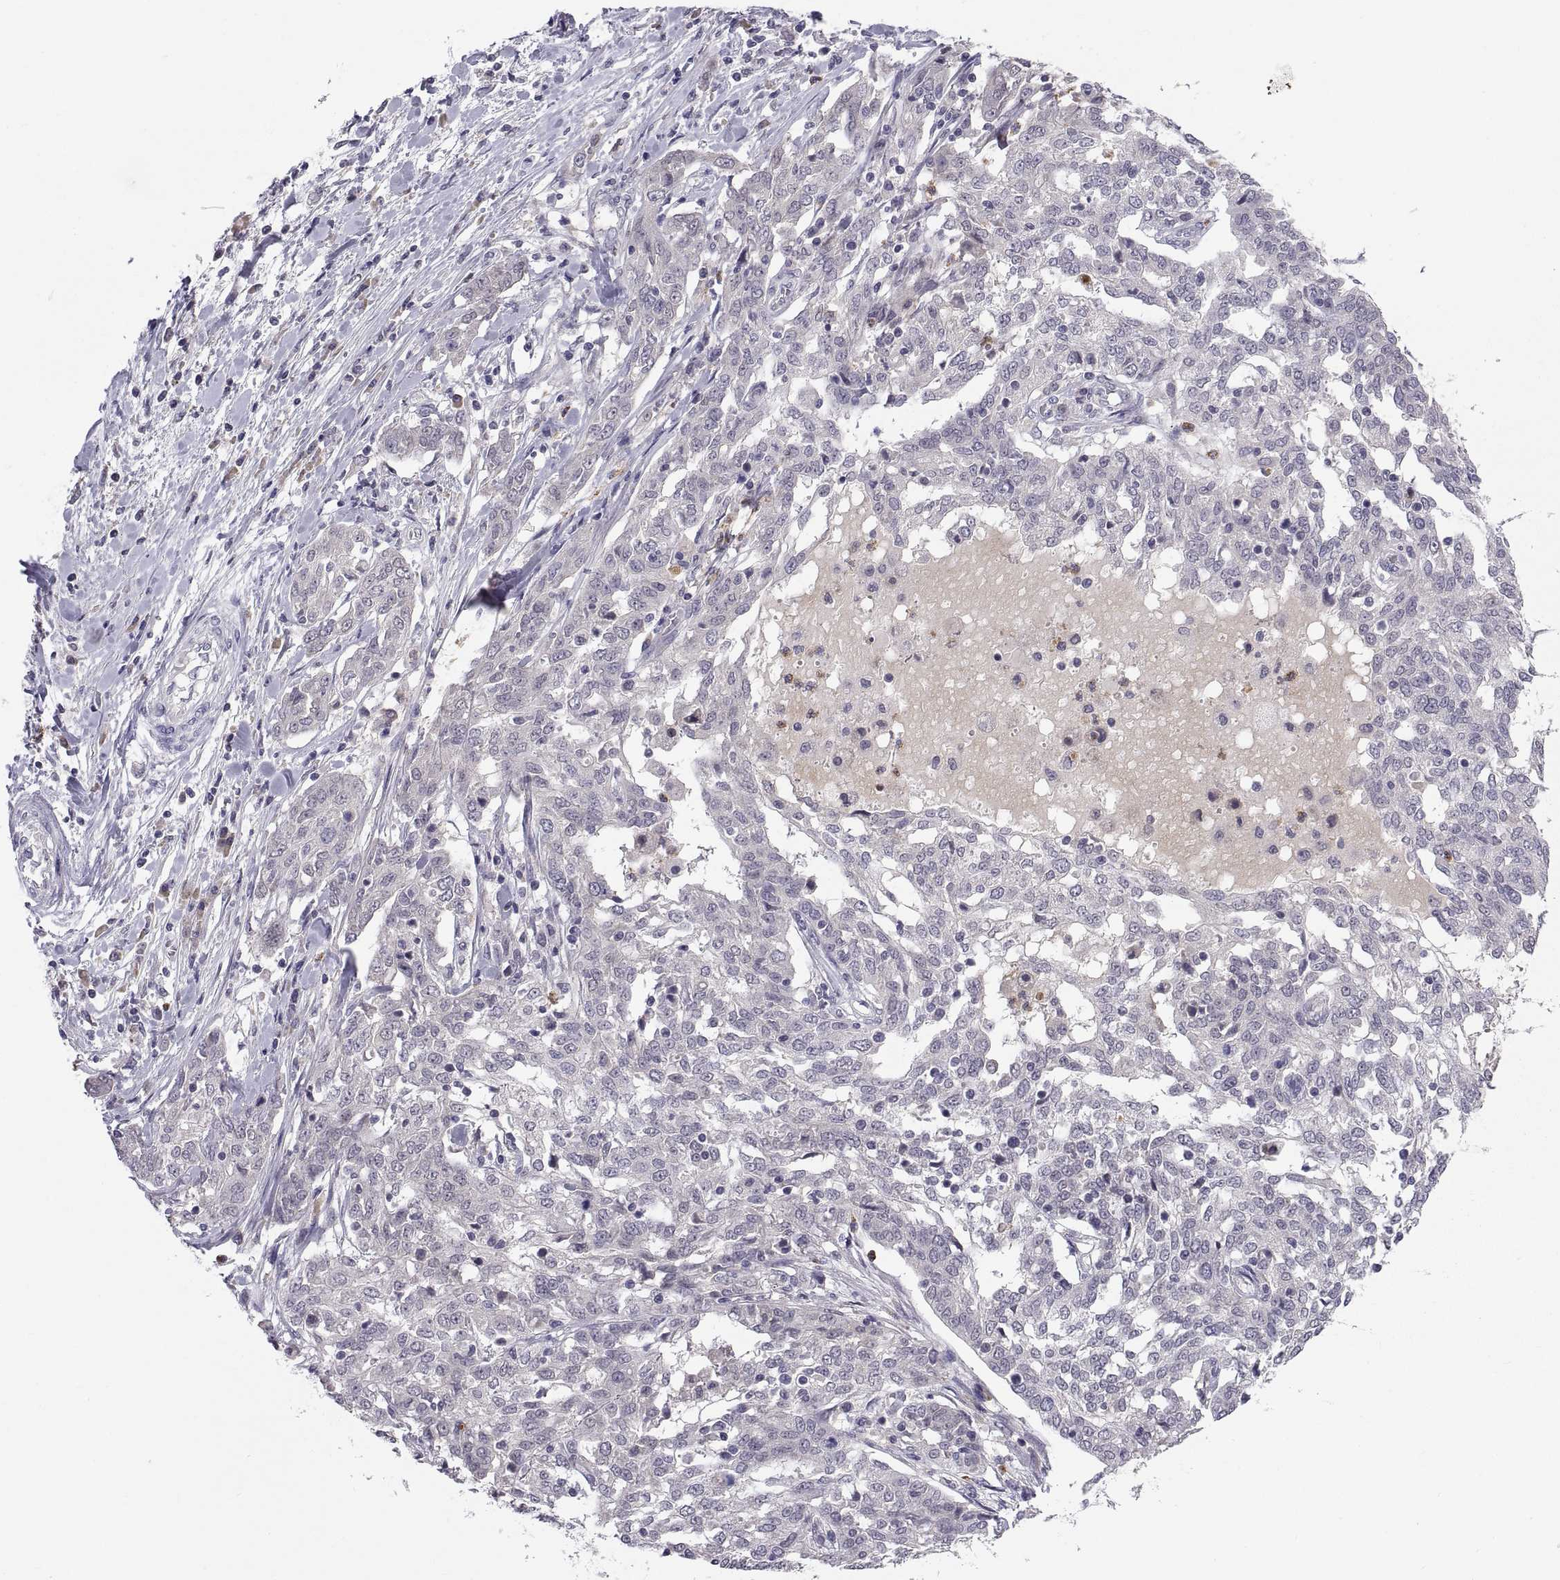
{"staining": {"intensity": "negative", "quantity": "none", "location": "none"}, "tissue": "ovarian cancer", "cell_type": "Tumor cells", "image_type": "cancer", "snomed": [{"axis": "morphology", "description": "Cystadenocarcinoma, serous, NOS"}, {"axis": "topography", "description": "Ovary"}], "caption": "Tumor cells are negative for brown protein staining in serous cystadenocarcinoma (ovarian).", "gene": "PKP1", "patient": {"sex": "female", "age": 67}}